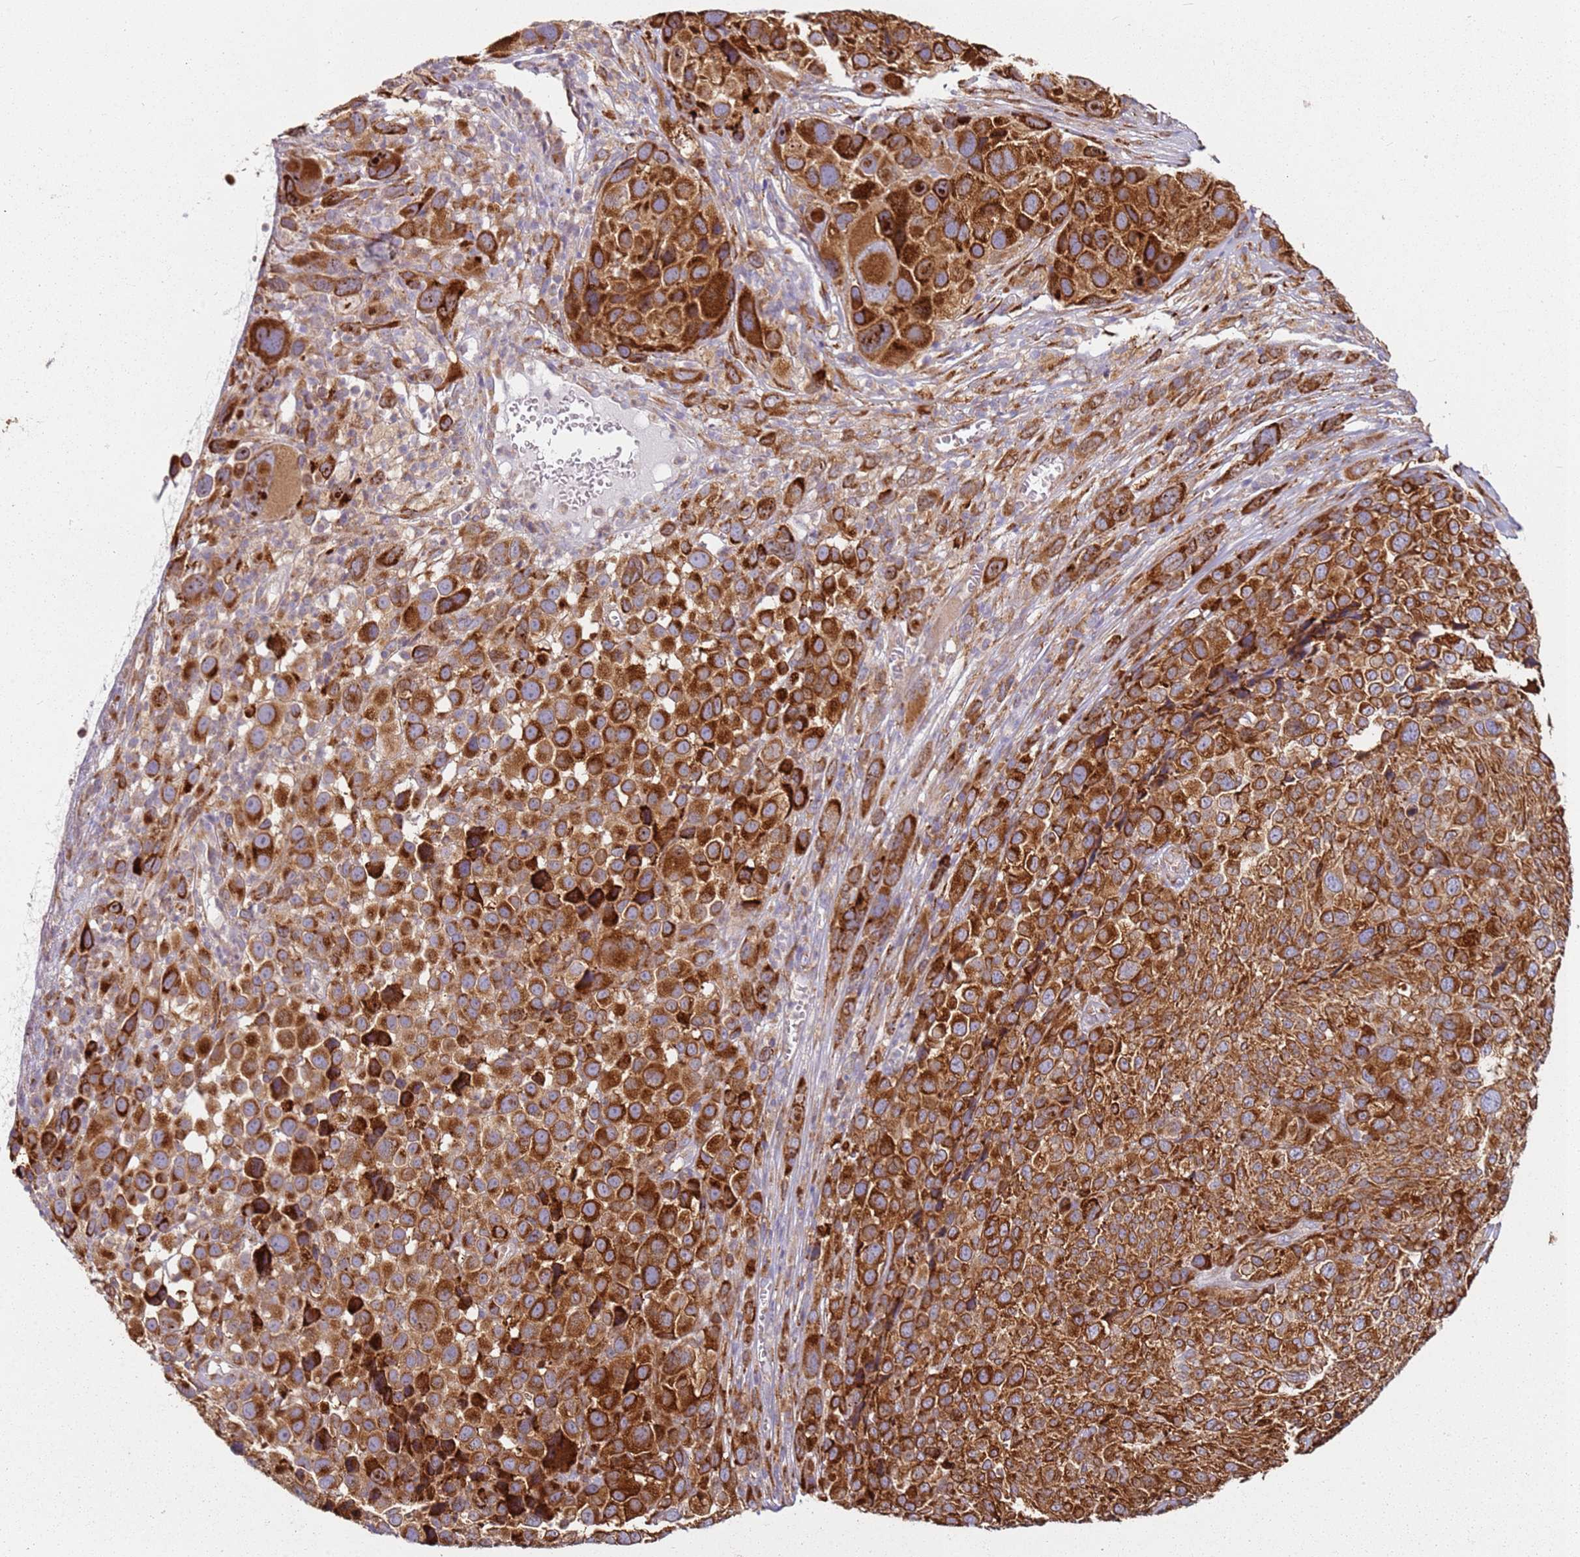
{"staining": {"intensity": "strong", "quantity": ">75%", "location": "cytoplasmic/membranous"}, "tissue": "melanoma", "cell_type": "Tumor cells", "image_type": "cancer", "snomed": [{"axis": "morphology", "description": "Malignant melanoma, NOS"}, {"axis": "topography", "description": "Skin of trunk"}], "caption": "Protein expression analysis of human malignant melanoma reveals strong cytoplasmic/membranous expression in about >75% of tumor cells. Using DAB (3,3'-diaminobenzidine) (brown) and hematoxylin (blue) stains, captured at high magnification using brightfield microscopy.", "gene": "ARFRP1", "patient": {"sex": "male", "age": 71}}